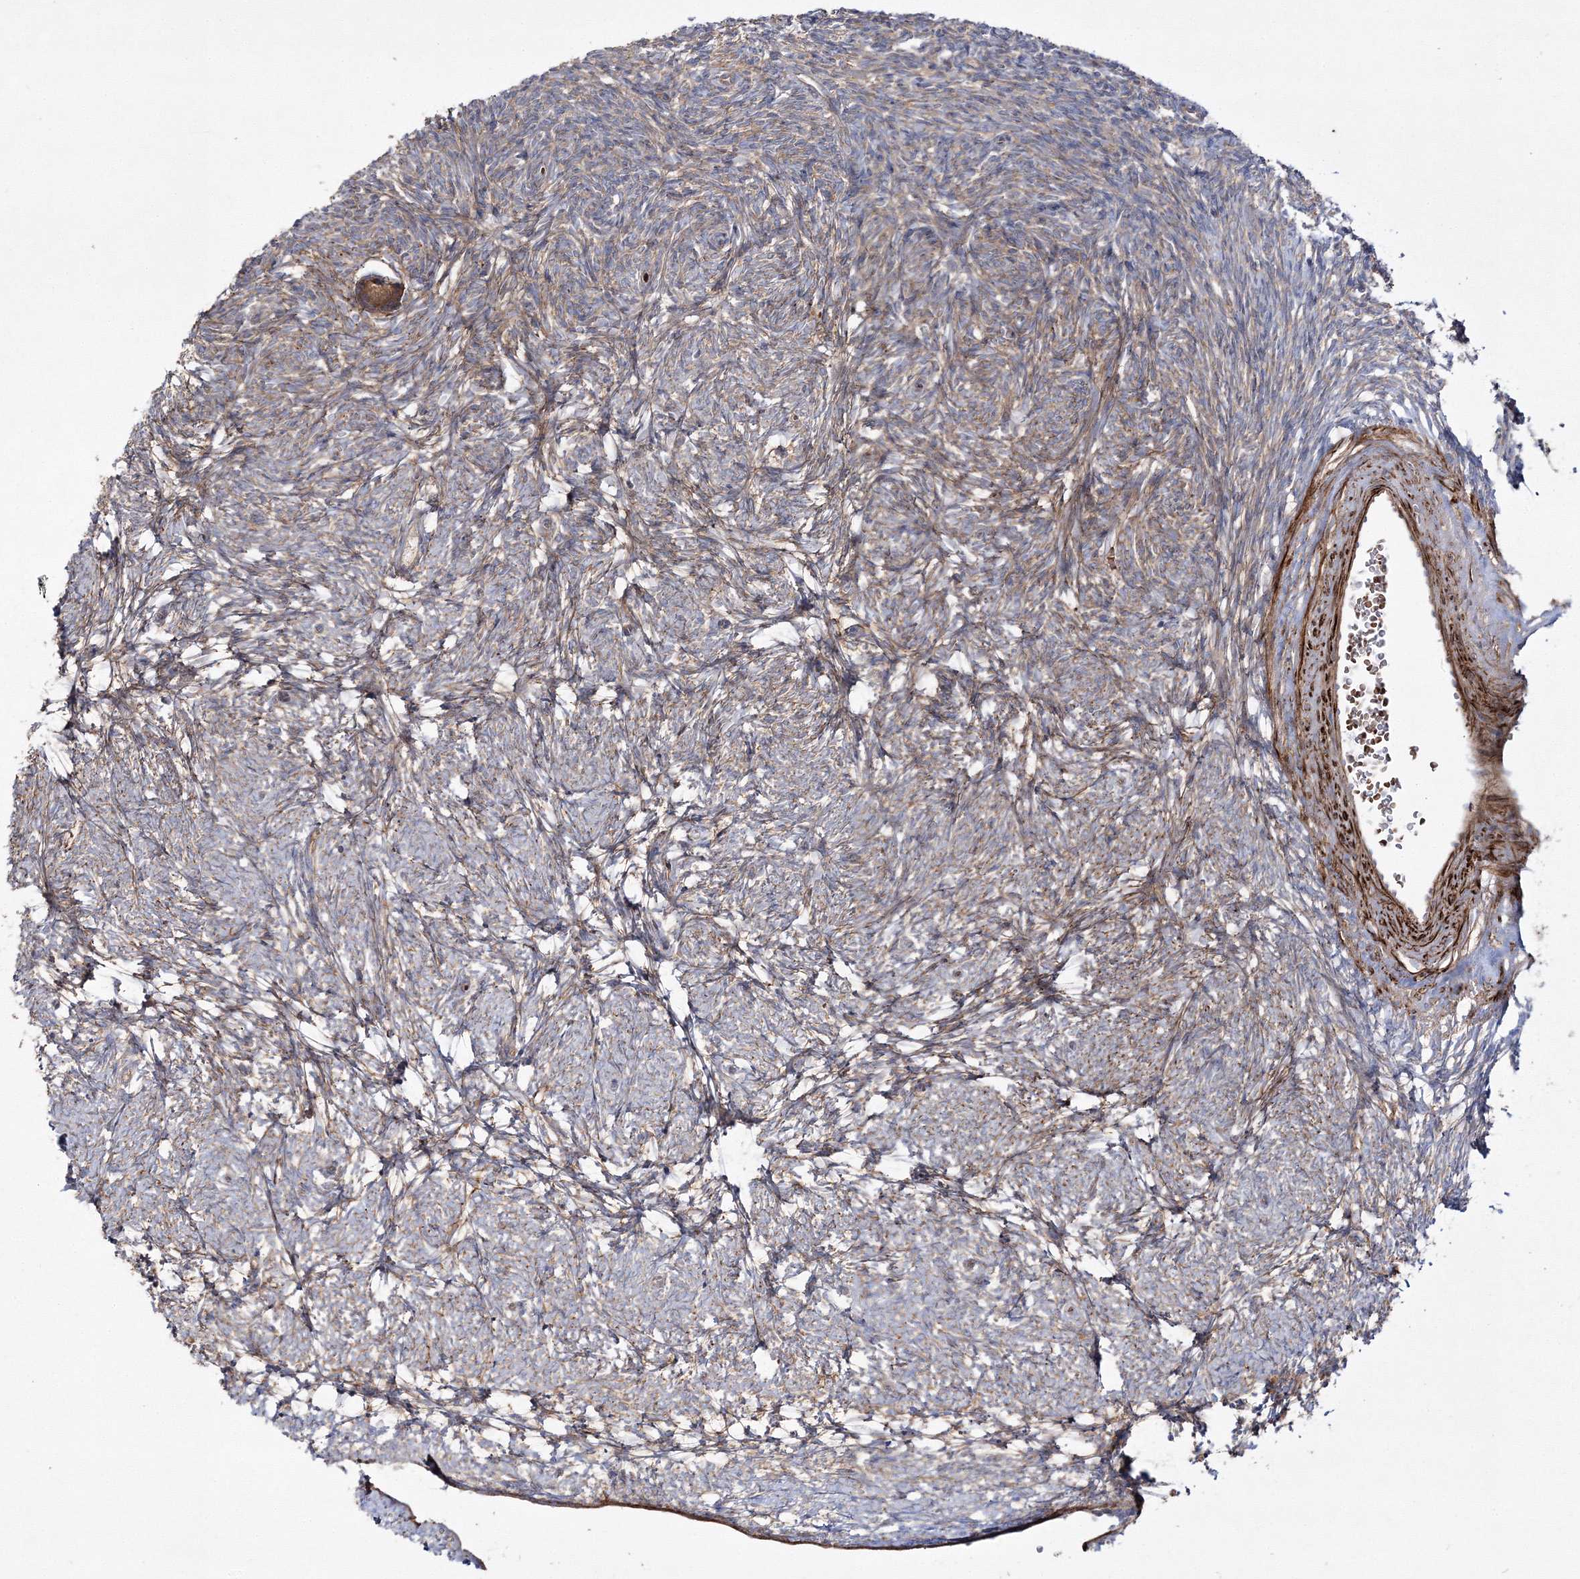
{"staining": {"intensity": "moderate", "quantity": ">75%", "location": "cytoplasmic/membranous"}, "tissue": "ovary", "cell_type": "Follicle cells", "image_type": "normal", "snomed": [{"axis": "morphology", "description": "Normal tissue, NOS"}, {"axis": "topography", "description": "Ovary"}], "caption": "DAB immunohistochemical staining of benign human ovary demonstrates moderate cytoplasmic/membranous protein expression in approximately >75% of follicle cells.", "gene": "ZSWIM6", "patient": {"sex": "female", "age": 34}}